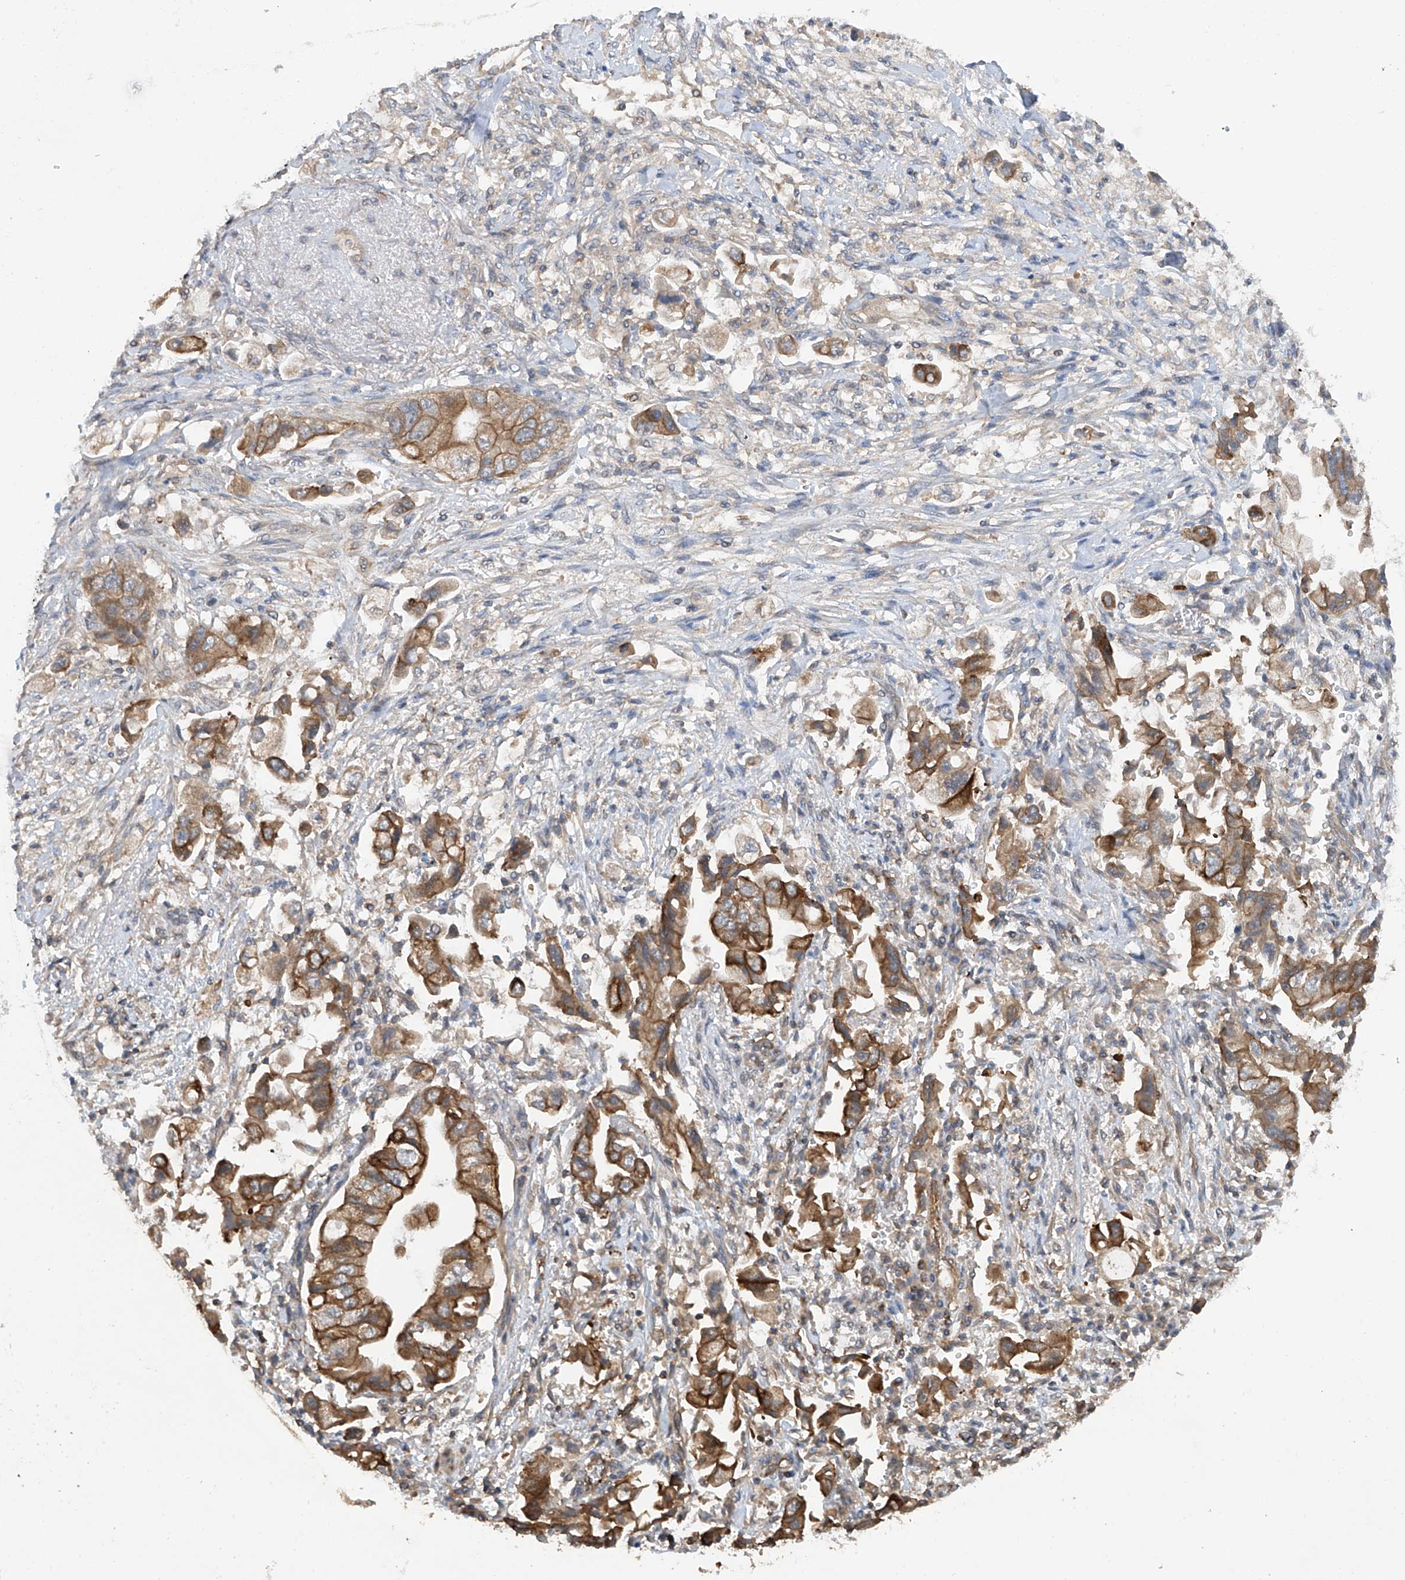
{"staining": {"intensity": "strong", "quantity": "25%-75%", "location": "cytoplasmic/membranous"}, "tissue": "stomach cancer", "cell_type": "Tumor cells", "image_type": "cancer", "snomed": [{"axis": "morphology", "description": "Adenocarcinoma, NOS"}, {"axis": "topography", "description": "Stomach"}], "caption": "Immunohistochemical staining of stomach cancer demonstrates high levels of strong cytoplasmic/membranous protein positivity in about 25%-75% of tumor cells.", "gene": "RPAIN", "patient": {"sex": "male", "age": 62}}